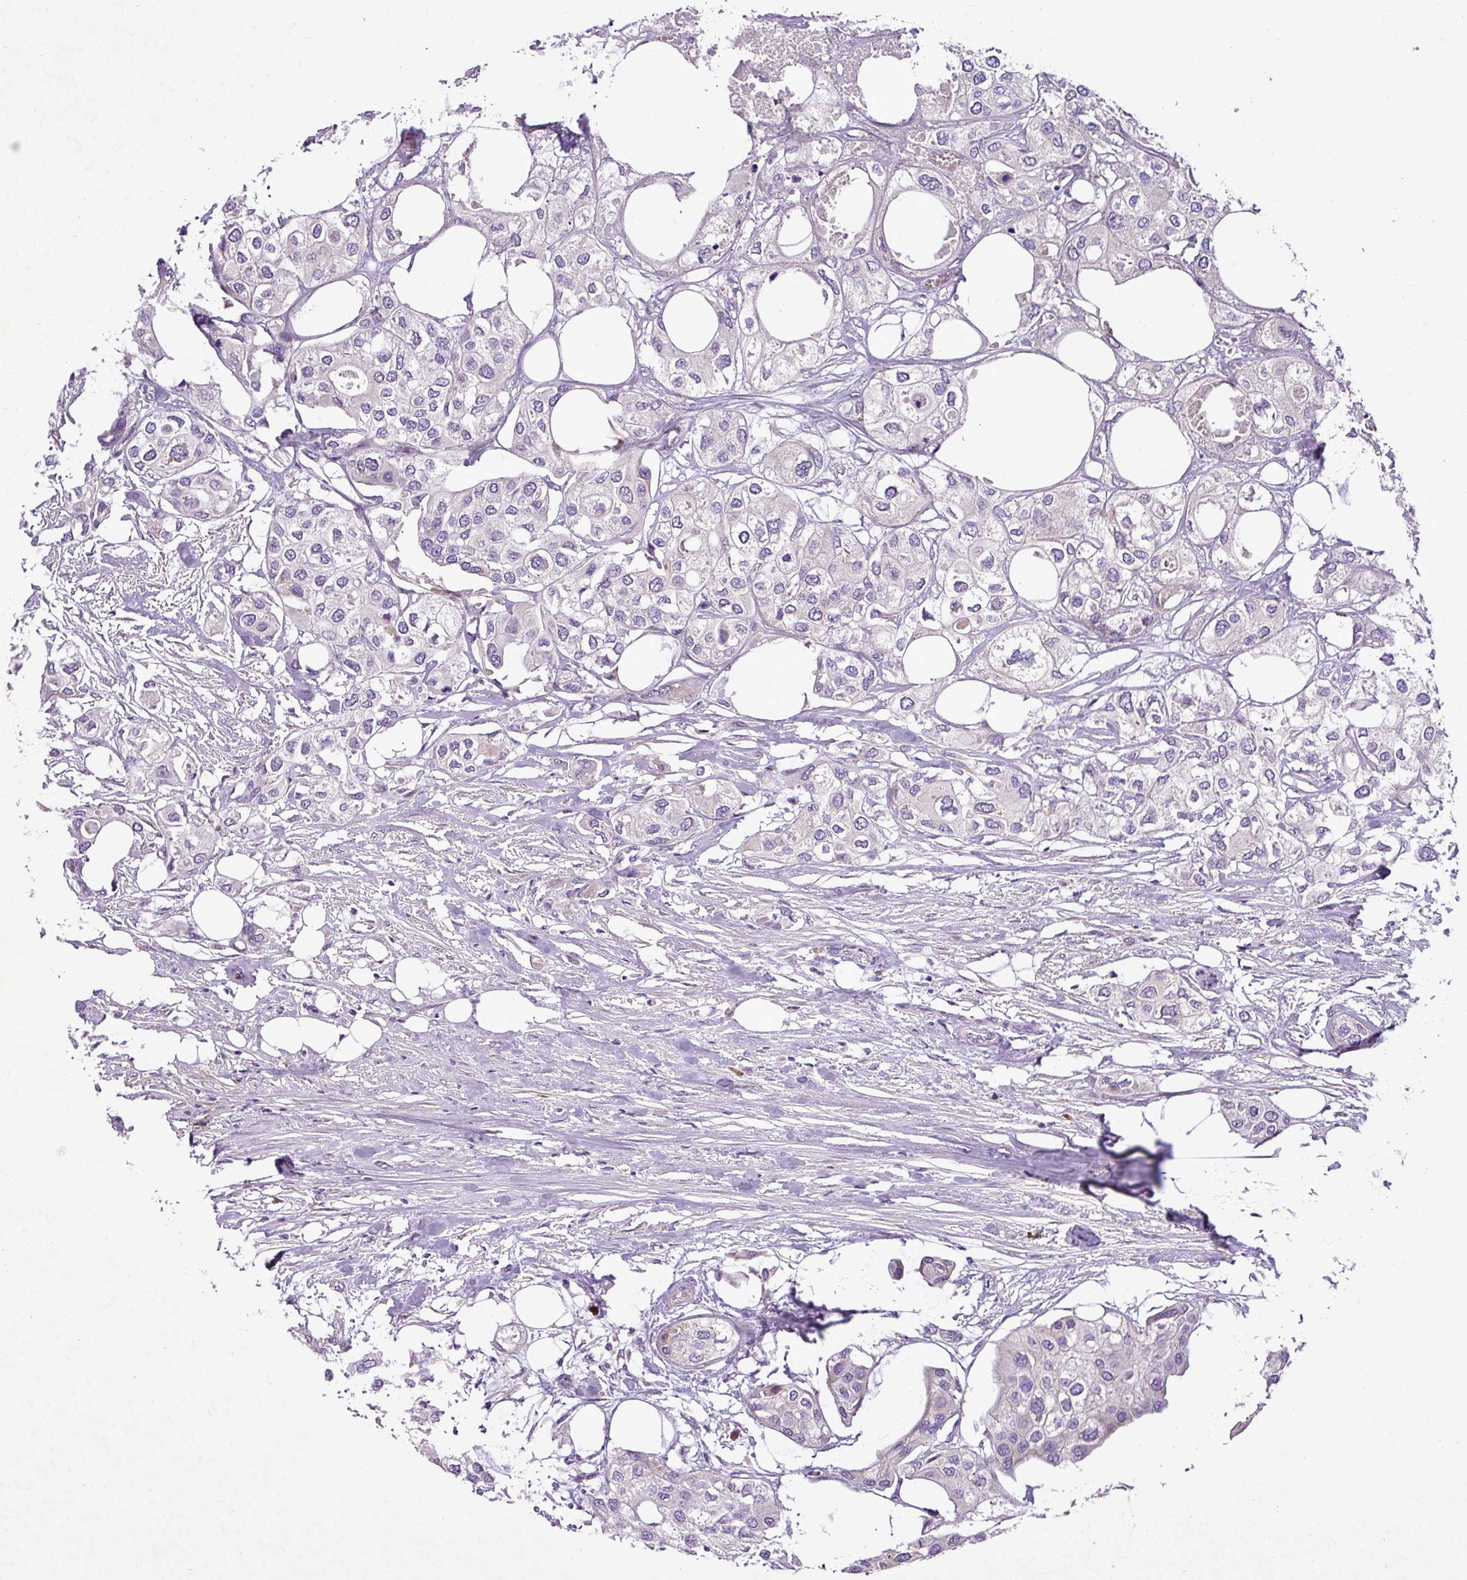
{"staining": {"intensity": "negative", "quantity": "none", "location": "none"}, "tissue": "urothelial cancer", "cell_type": "Tumor cells", "image_type": "cancer", "snomed": [{"axis": "morphology", "description": "Urothelial carcinoma, High grade"}, {"axis": "topography", "description": "Urinary bladder"}], "caption": "Tumor cells are negative for brown protein staining in urothelial cancer.", "gene": "MOCS3", "patient": {"sex": "male", "age": 64}}